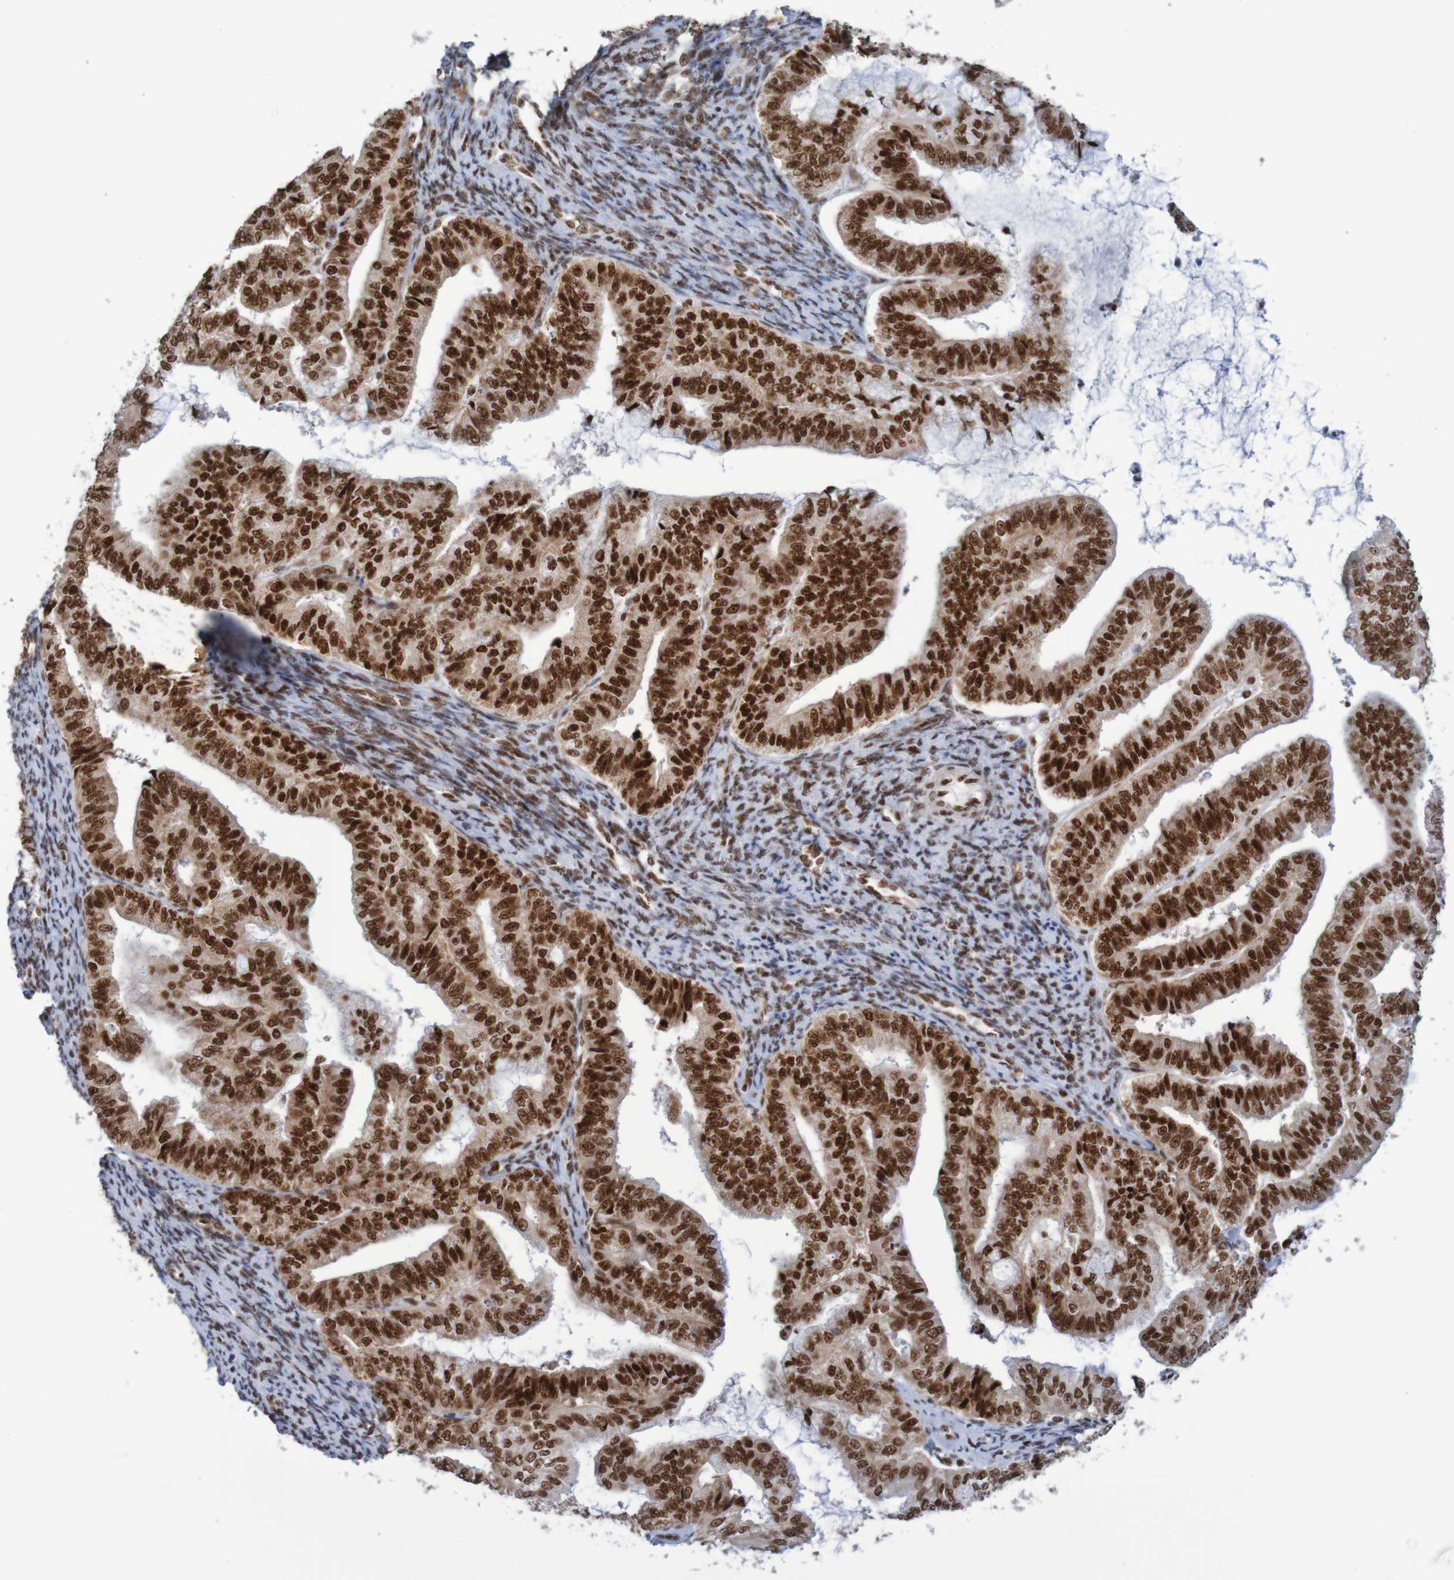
{"staining": {"intensity": "strong", "quantity": ">75%", "location": "nuclear"}, "tissue": "endometrial cancer", "cell_type": "Tumor cells", "image_type": "cancer", "snomed": [{"axis": "morphology", "description": "Adenocarcinoma, NOS"}, {"axis": "topography", "description": "Endometrium"}], "caption": "High-magnification brightfield microscopy of endometrial cancer stained with DAB (brown) and counterstained with hematoxylin (blue). tumor cells exhibit strong nuclear positivity is appreciated in about>75% of cells.", "gene": "THRAP3", "patient": {"sex": "female", "age": 63}}